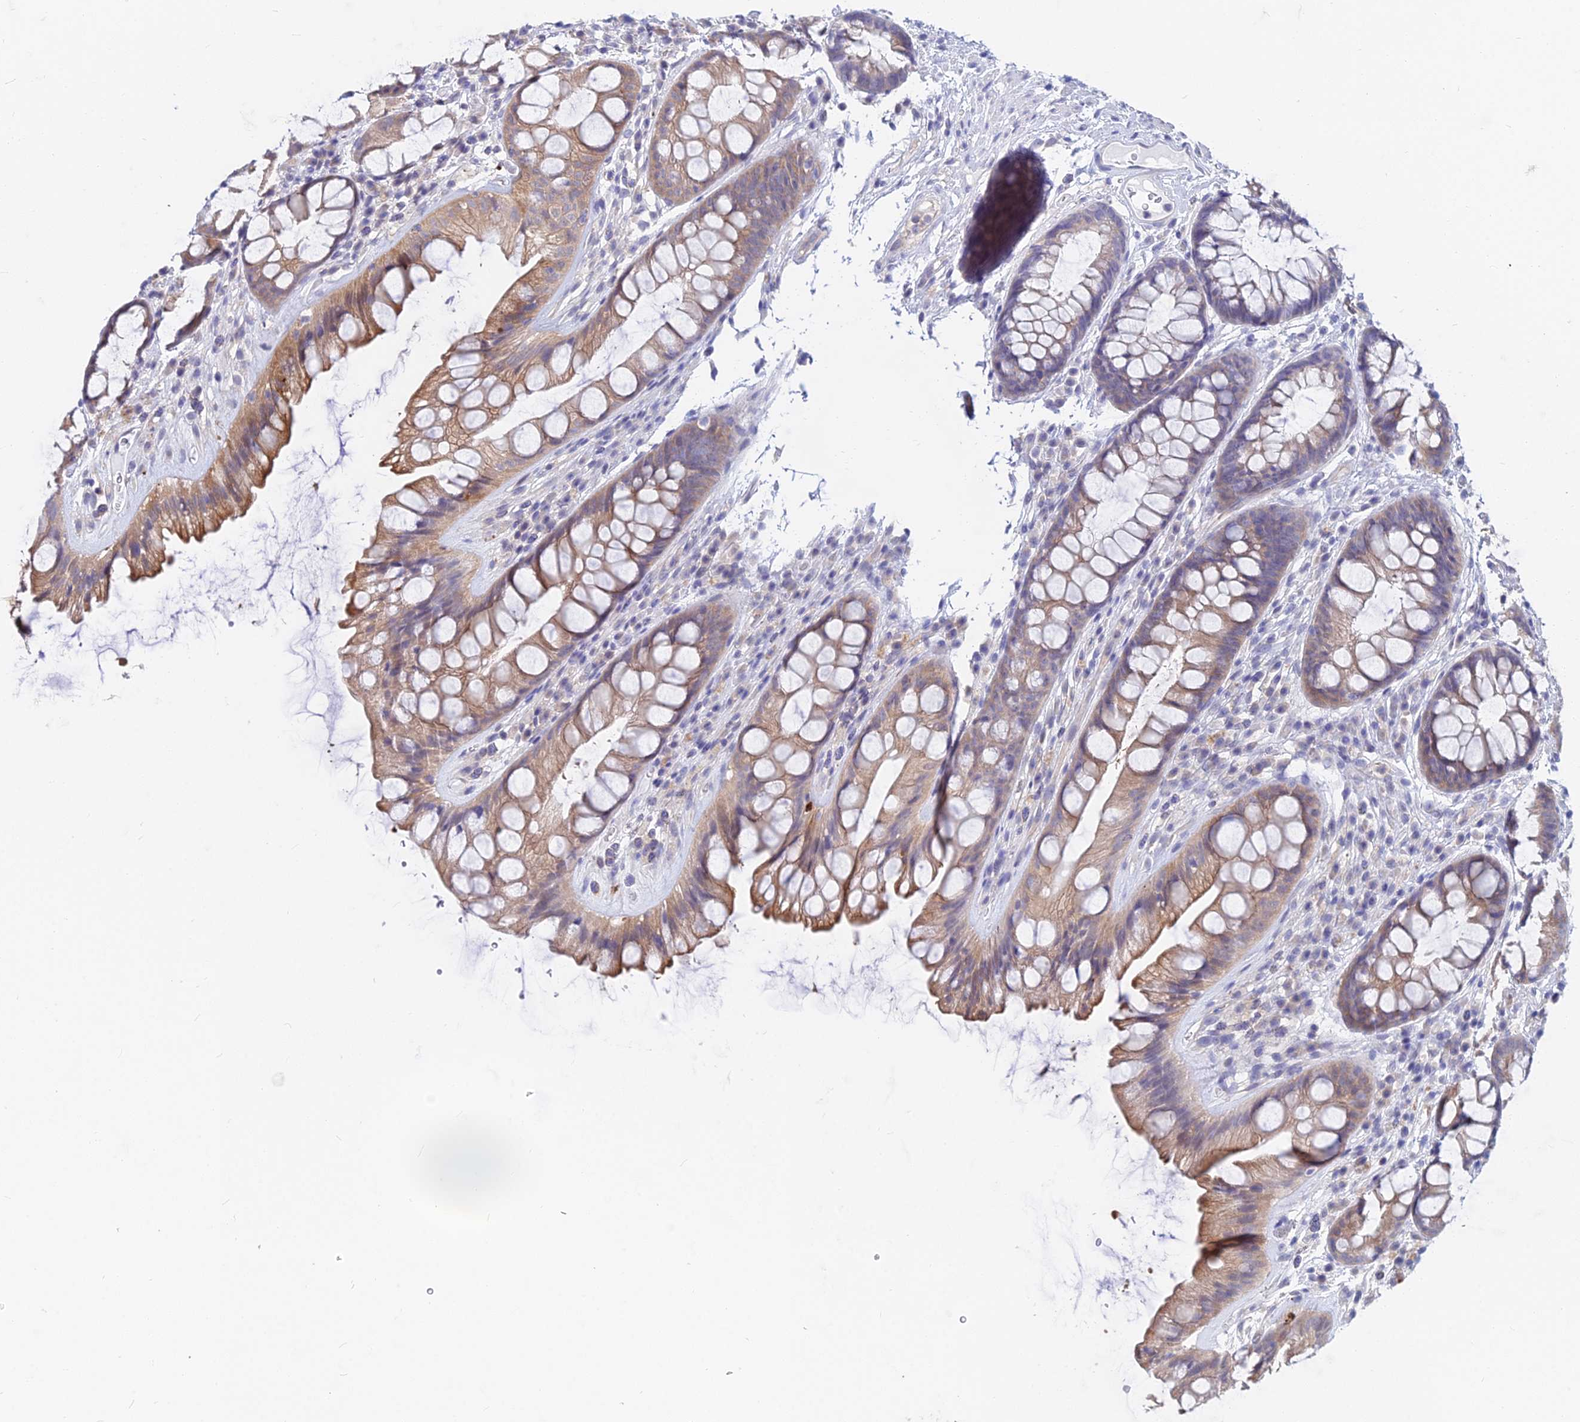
{"staining": {"intensity": "moderate", "quantity": "25%-75%", "location": "cytoplasmic/membranous"}, "tissue": "rectum", "cell_type": "Glandular cells", "image_type": "normal", "snomed": [{"axis": "morphology", "description": "Normal tissue, NOS"}, {"axis": "topography", "description": "Rectum"}], "caption": "The micrograph demonstrates a brown stain indicating the presence of a protein in the cytoplasmic/membranous of glandular cells in rectum. Using DAB (3,3'-diaminobenzidine) (brown) and hematoxylin (blue) stains, captured at high magnification using brightfield microscopy.", "gene": "B3GALT4", "patient": {"sex": "male", "age": 74}}